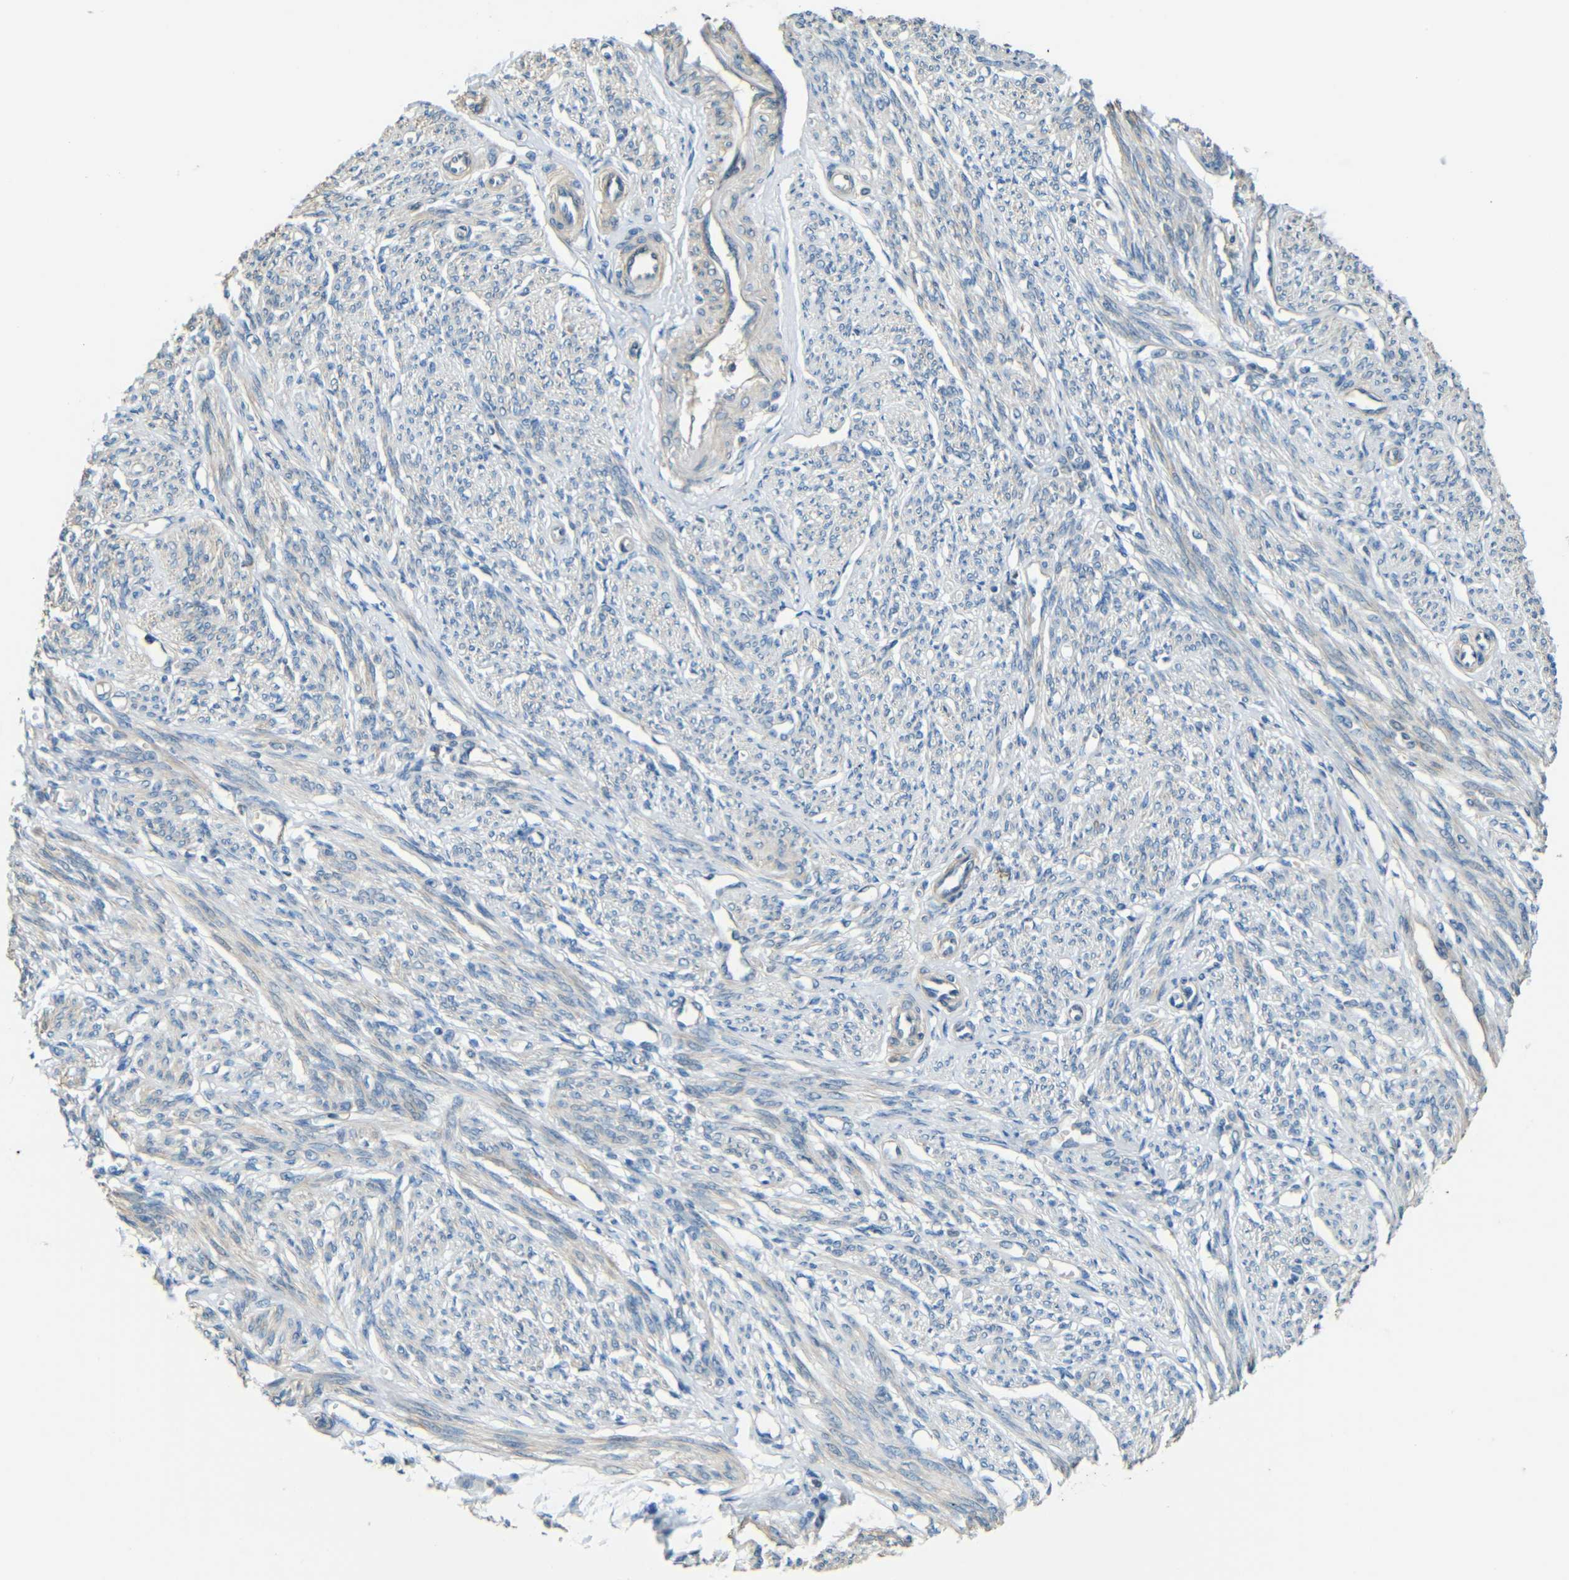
{"staining": {"intensity": "weak", "quantity": "25%-75%", "location": "cytoplasmic/membranous"}, "tissue": "smooth muscle", "cell_type": "Smooth muscle cells", "image_type": "normal", "snomed": [{"axis": "morphology", "description": "Normal tissue, NOS"}, {"axis": "topography", "description": "Smooth muscle"}], "caption": "Protein staining of normal smooth muscle exhibits weak cytoplasmic/membranous positivity in about 25%-75% of smooth muscle cells.", "gene": "FNDC3A", "patient": {"sex": "female", "age": 65}}